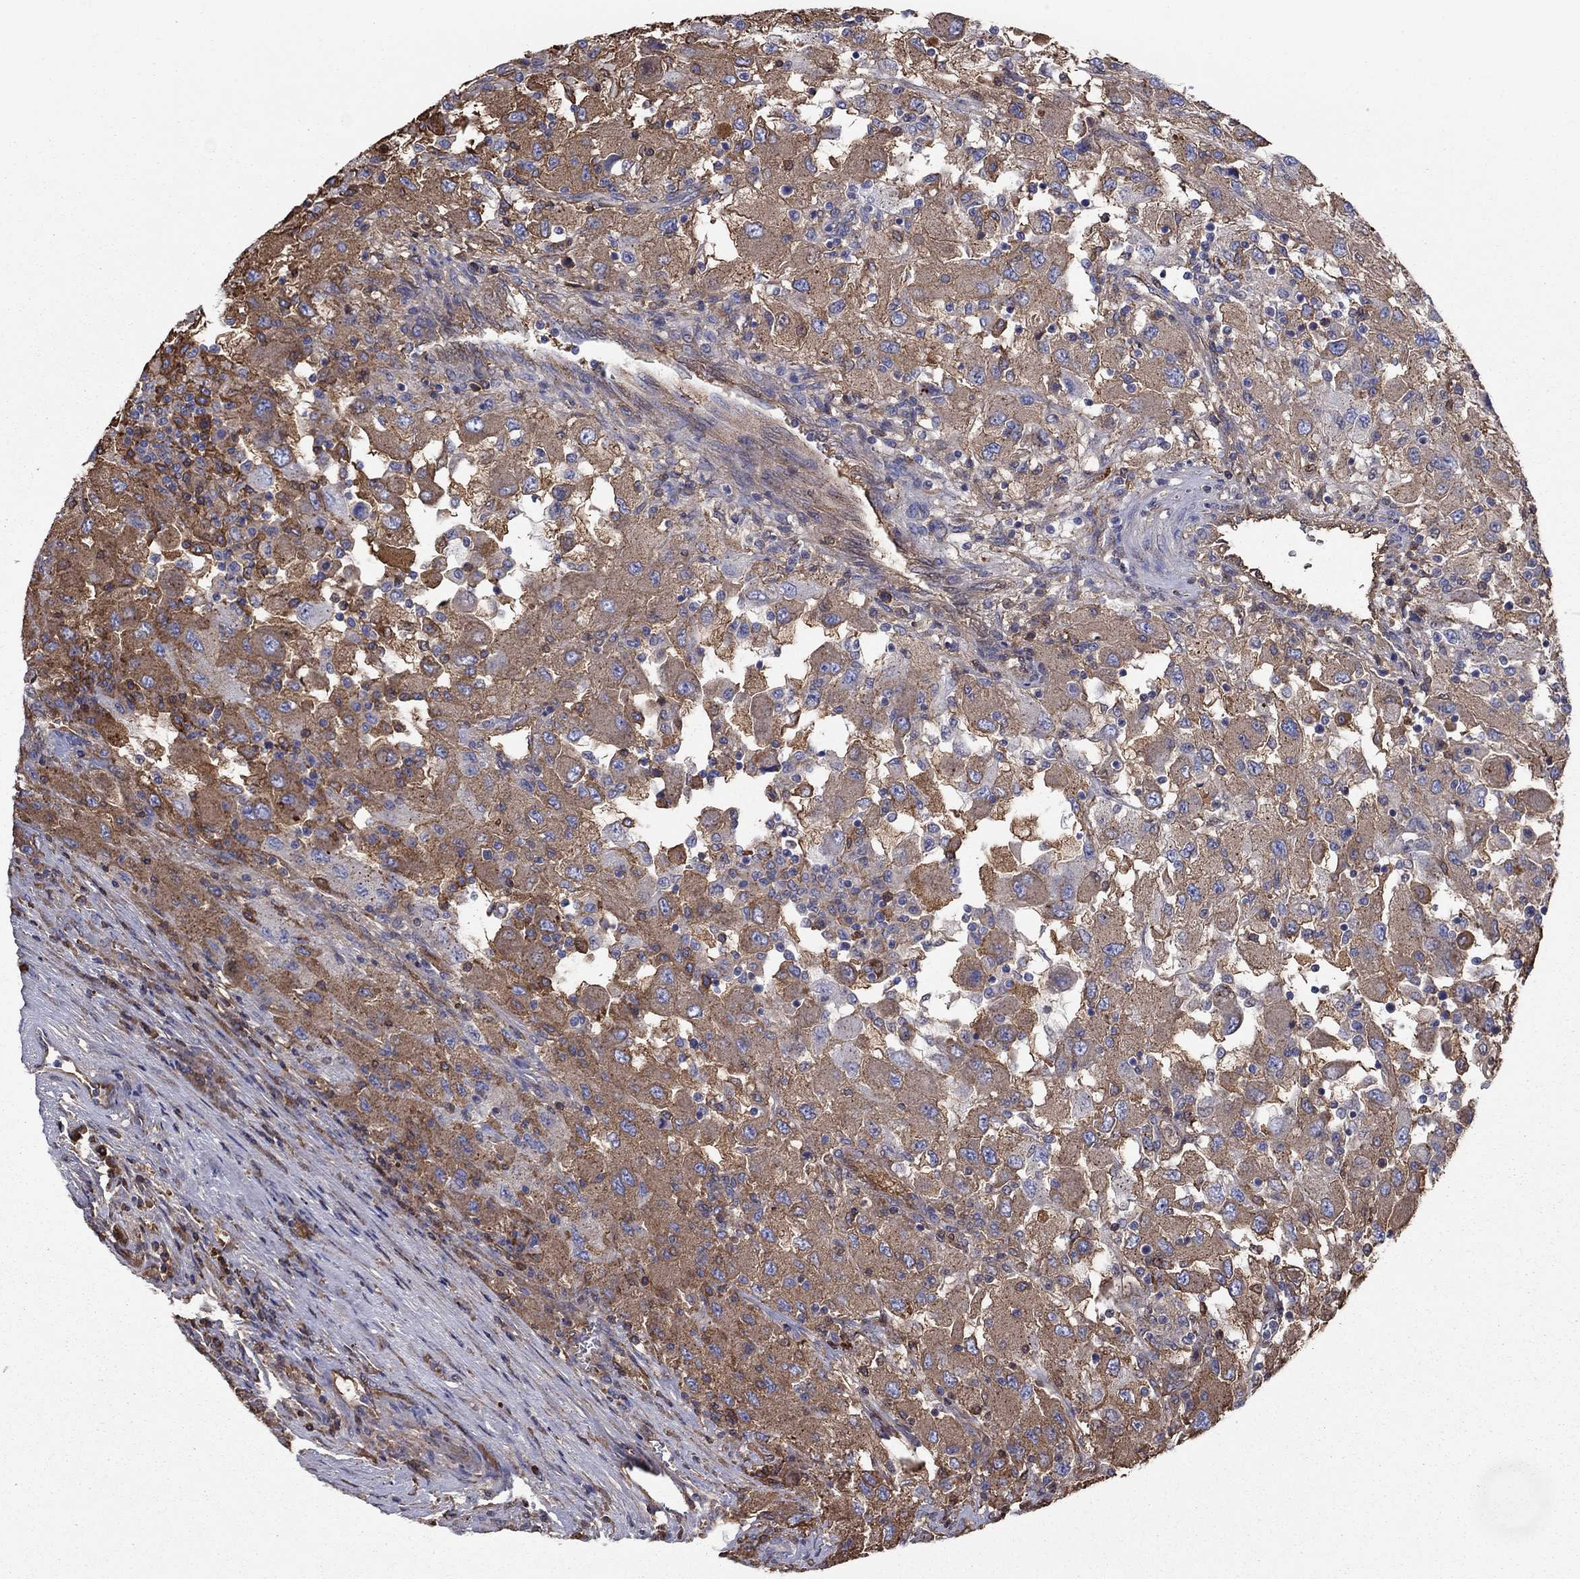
{"staining": {"intensity": "moderate", "quantity": "25%-75%", "location": "cytoplasmic/membranous"}, "tissue": "renal cancer", "cell_type": "Tumor cells", "image_type": "cancer", "snomed": [{"axis": "morphology", "description": "Adenocarcinoma, NOS"}, {"axis": "topography", "description": "Kidney"}], "caption": "Renal cancer was stained to show a protein in brown. There is medium levels of moderate cytoplasmic/membranous positivity in approximately 25%-75% of tumor cells.", "gene": "HPX", "patient": {"sex": "female", "age": 67}}